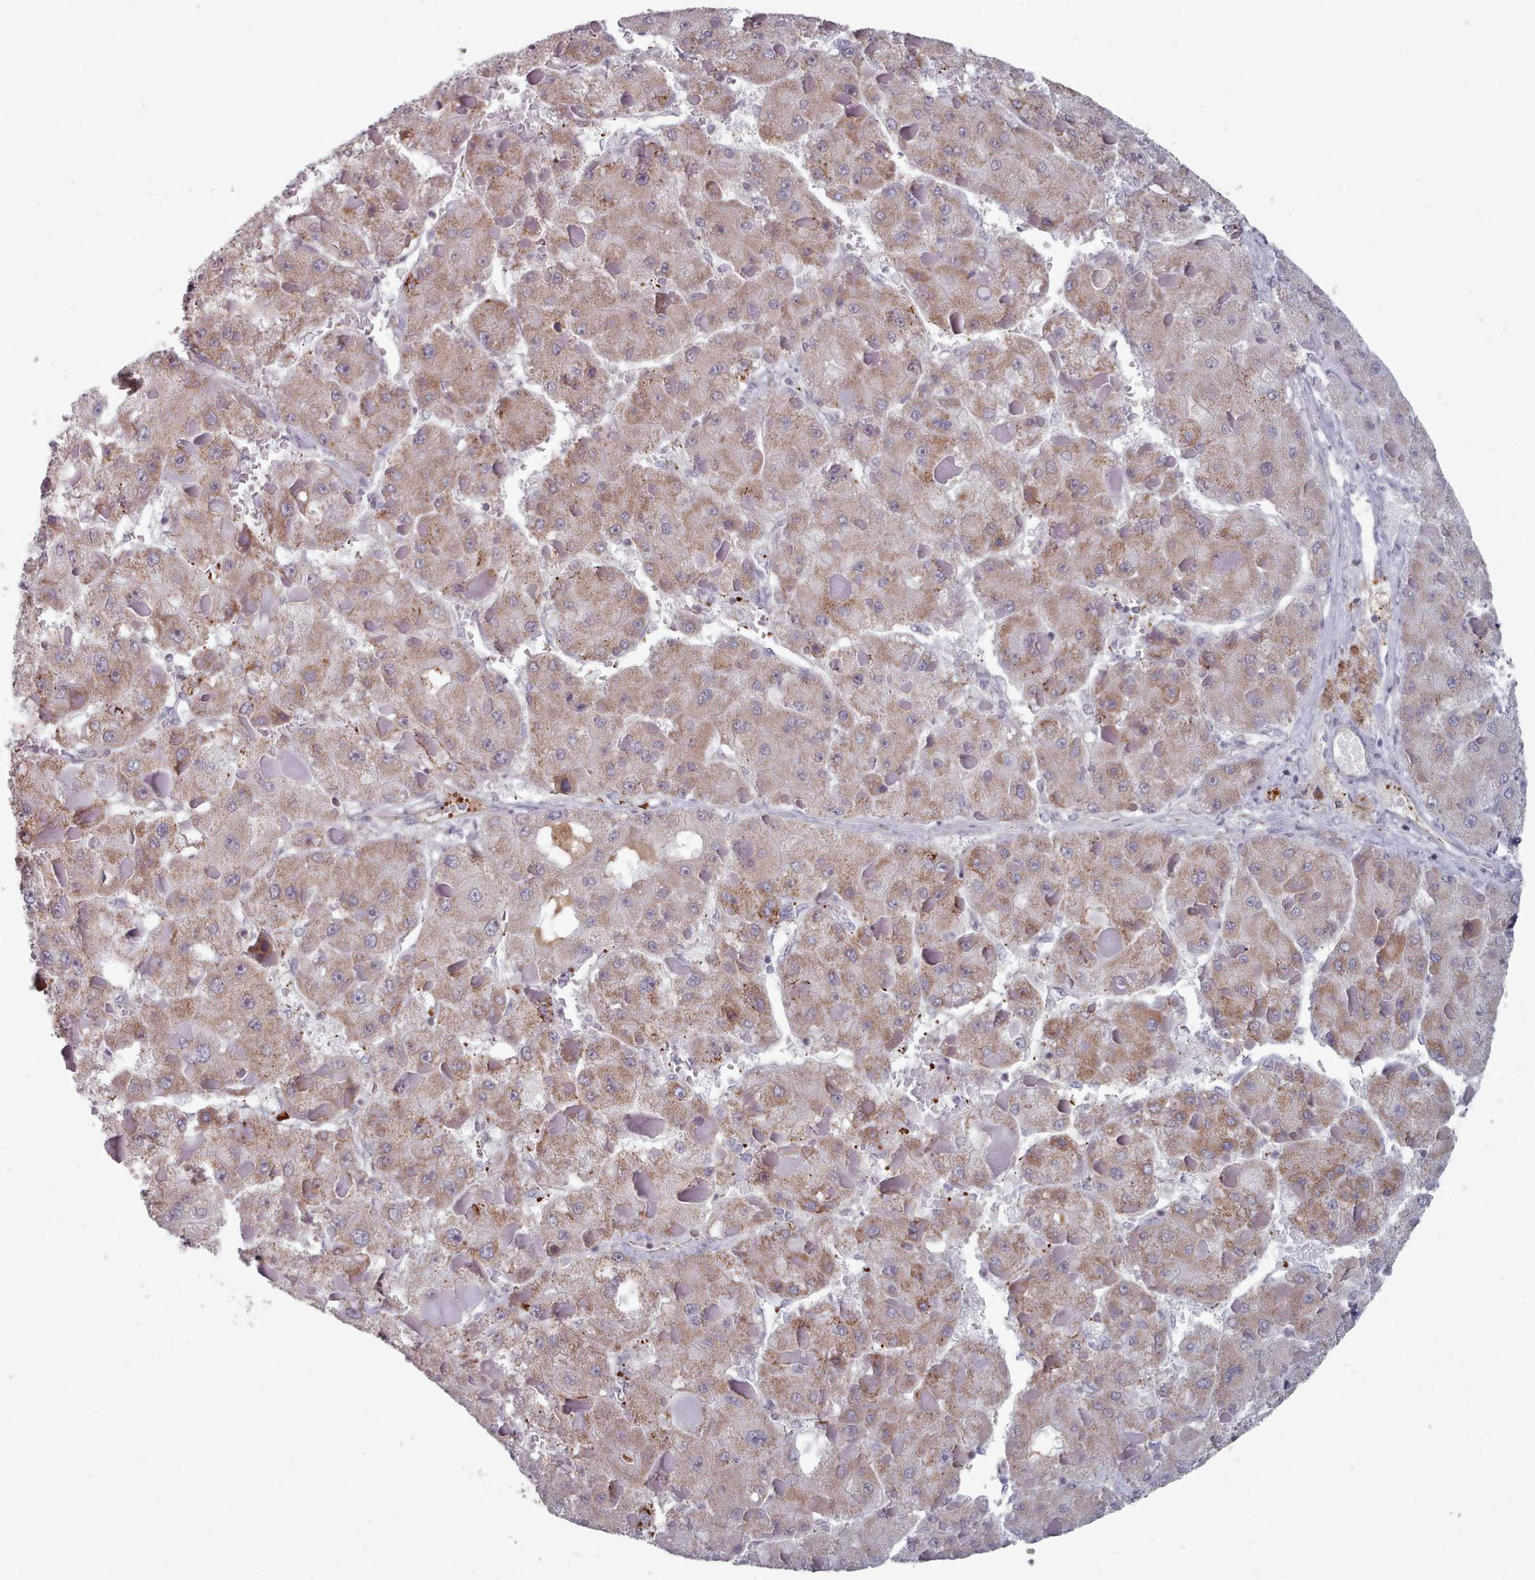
{"staining": {"intensity": "moderate", "quantity": ">75%", "location": "cytoplasmic/membranous"}, "tissue": "liver cancer", "cell_type": "Tumor cells", "image_type": "cancer", "snomed": [{"axis": "morphology", "description": "Carcinoma, Hepatocellular, NOS"}, {"axis": "topography", "description": "Liver"}], "caption": "Human liver hepatocellular carcinoma stained with a brown dye shows moderate cytoplasmic/membranous positive expression in approximately >75% of tumor cells.", "gene": "TRARG1", "patient": {"sex": "female", "age": 73}}